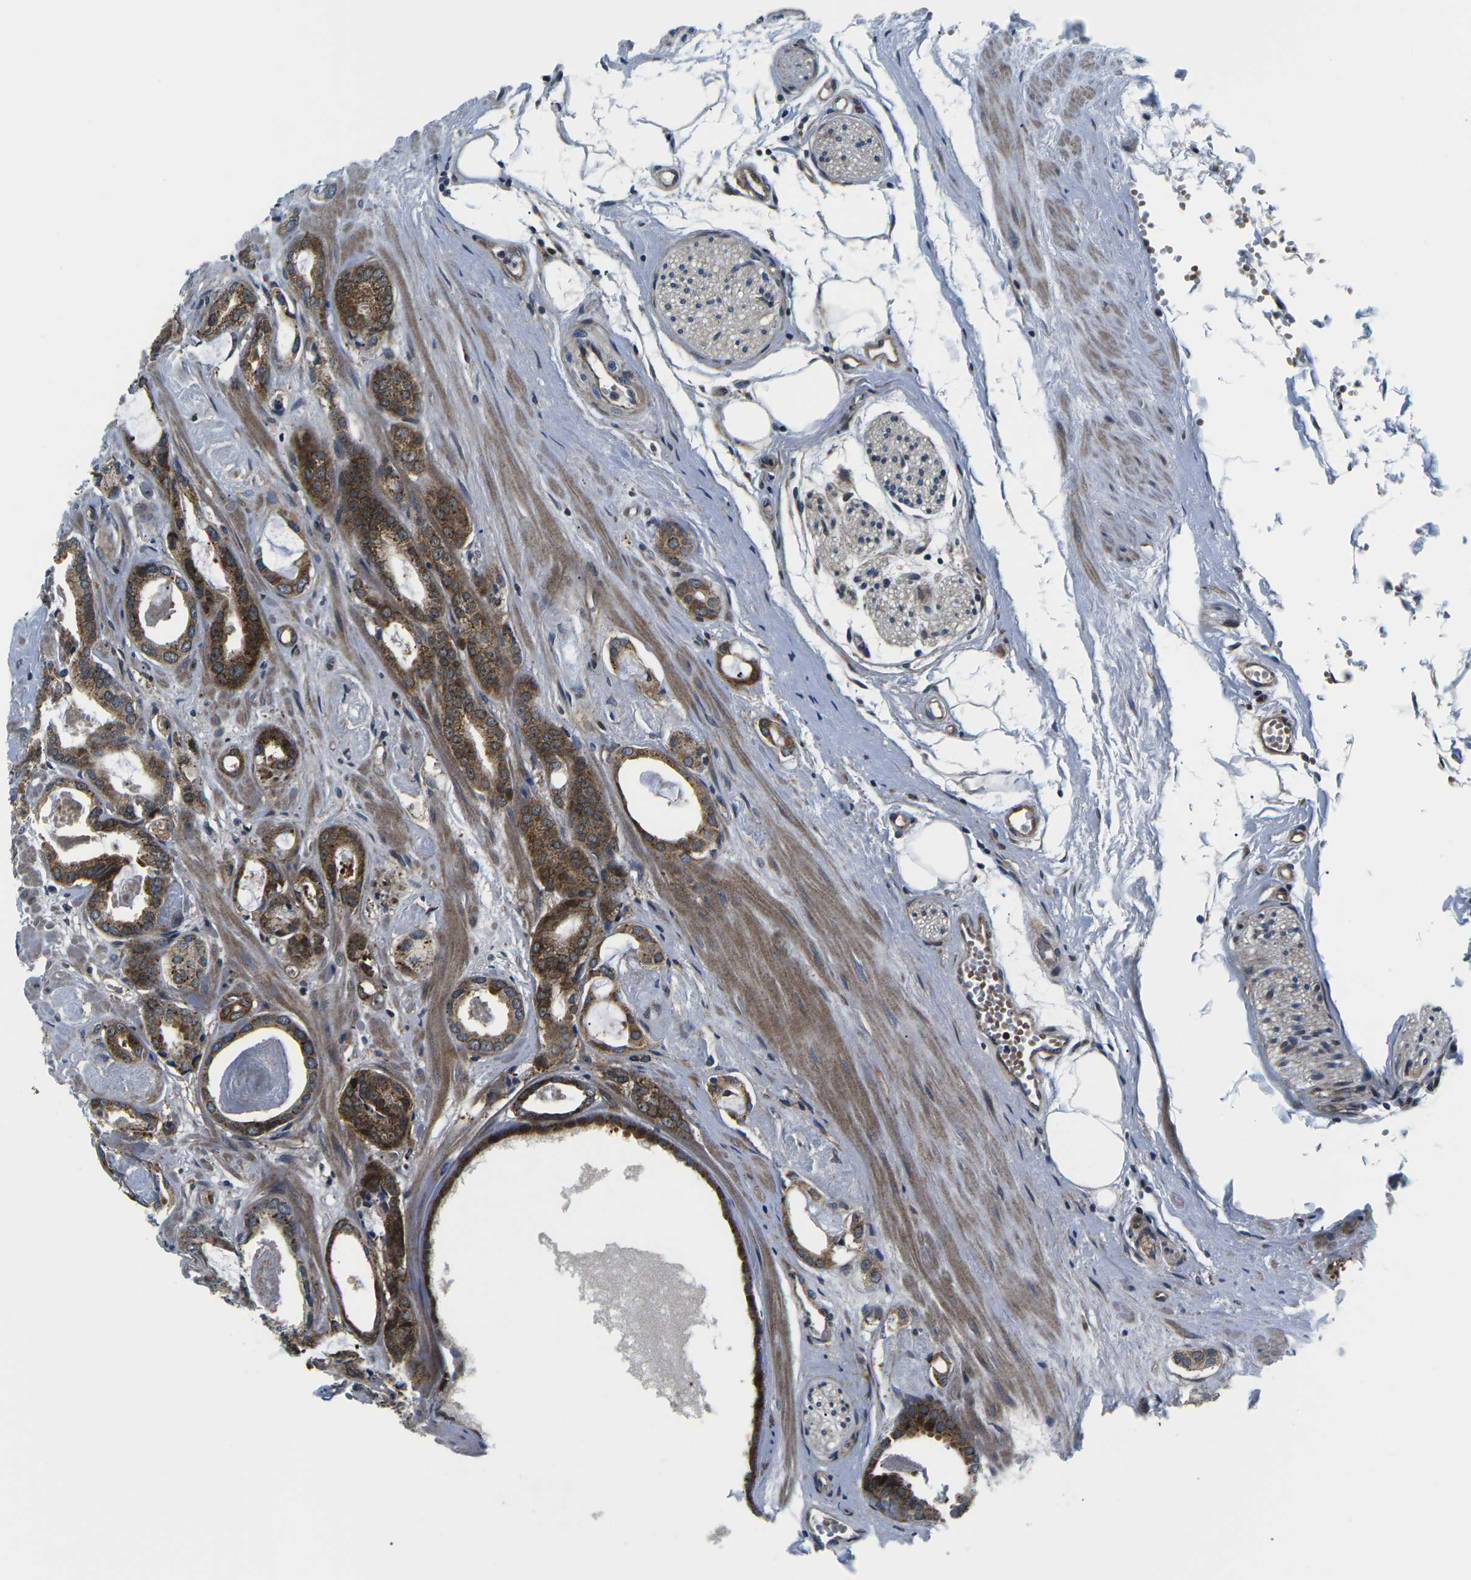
{"staining": {"intensity": "strong", "quantity": ">75%", "location": "cytoplasmic/membranous"}, "tissue": "prostate cancer", "cell_type": "Tumor cells", "image_type": "cancer", "snomed": [{"axis": "morphology", "description": "Adenocarcinoma, Low grade"}, {"axis": "topography", "description": "Prostate"}], "caption": "A brown stain shows strong cytoplasmic/membranous staining of a protein in human prostate adenocarcinoma (low-grade) tumor cells. Nuclei are stained in blue.", "gene": "EIF4E", "patient": {"sex": "male", "age": 53}}